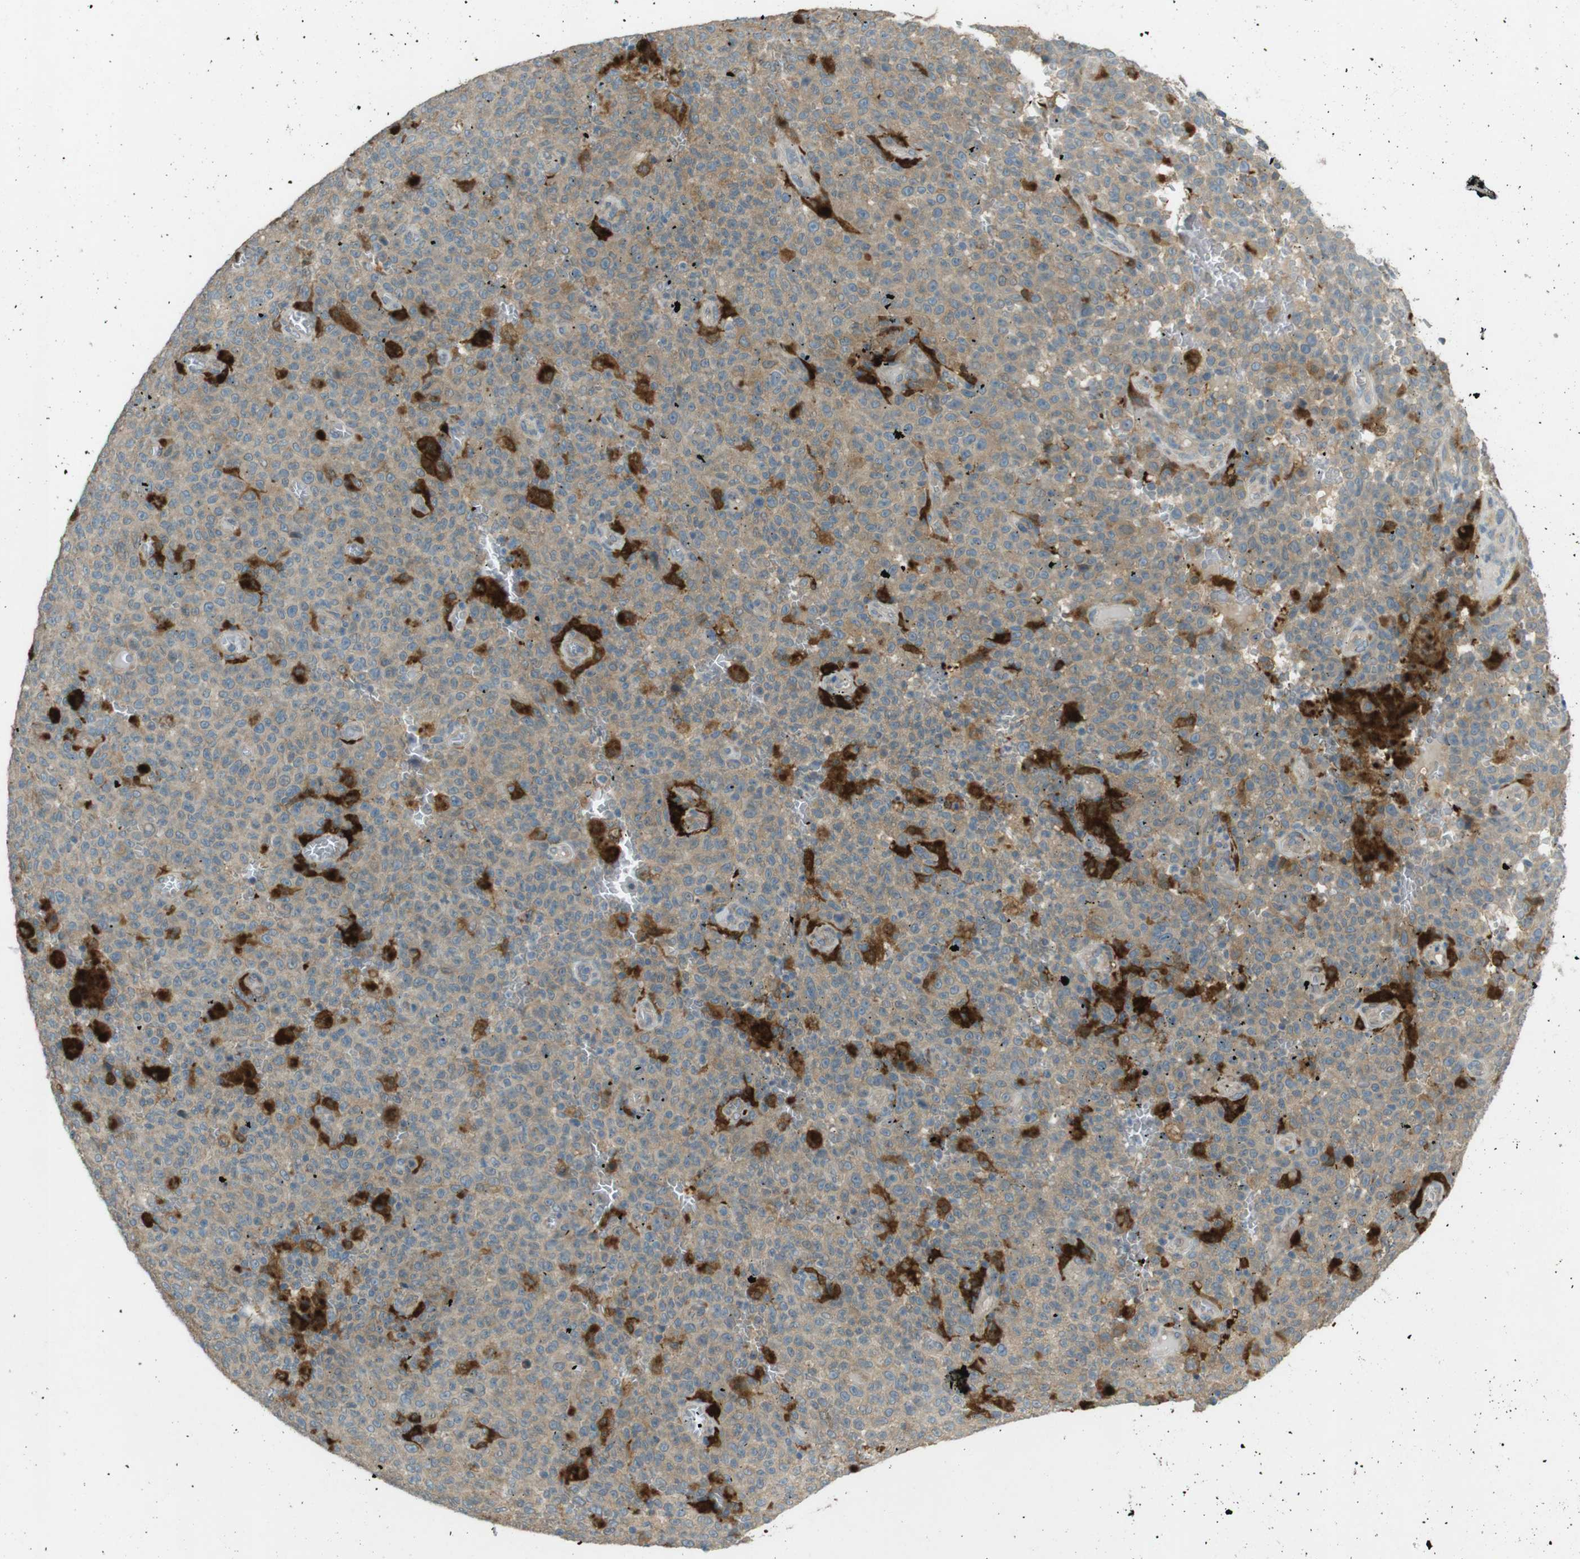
{"staining": {"intensity": "moderate", "quantity": ">75%", "location": "cytoplasmic/membranous"}, "tissue": "melanoma", "cell_type": "Tumor cells", "image_type": "cancer", "snomed": [{"axis": "morphology", "description": "Malignant melanoma, NOS"}, {"axis": "topography", "description": "Skin"}], "caption": "This is an image of IHC staining of malignant melanoma, which shows moderate expression in the cytoplasmic/membranous of tumor cells.", "gene": "TMEM41B", "patient": {"sex": "female", "age": 82}}